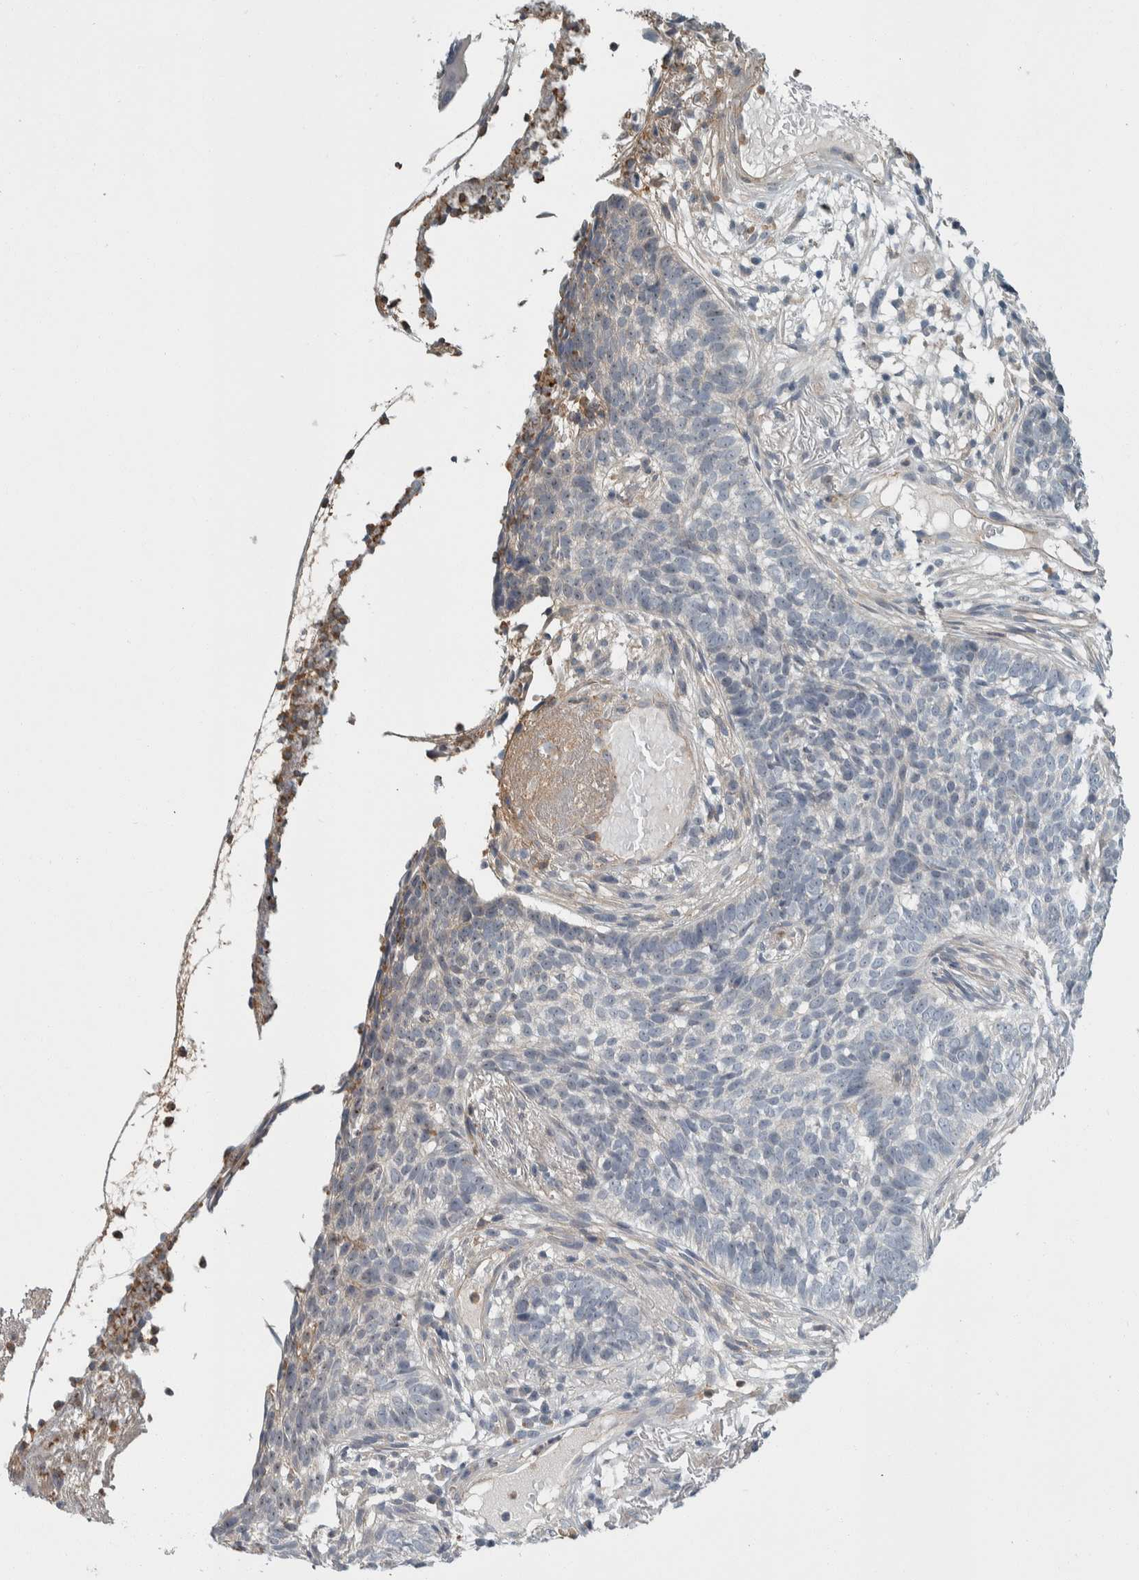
{"staining": {"intensity": "negative", "quantity": "none", "location": "none"}, "tissue": "skin cancer", "cell_type": "Tumor cells", "image_type": "cancer", "snomed": [{"axis": "morphology", "description": "Basal cell carcinoma"}, {"axis": "topography", "description": "Skin"}], "caption": "Protein analysis of basal cell carcinoma (skin) displays no significant expression in tumor cells. (DAB (3,3'-diaminobenzidine) immunohistochemistry, high magnification).", "gene": "KCNJ3", "patient": {"sex": "male", "age": 85}}